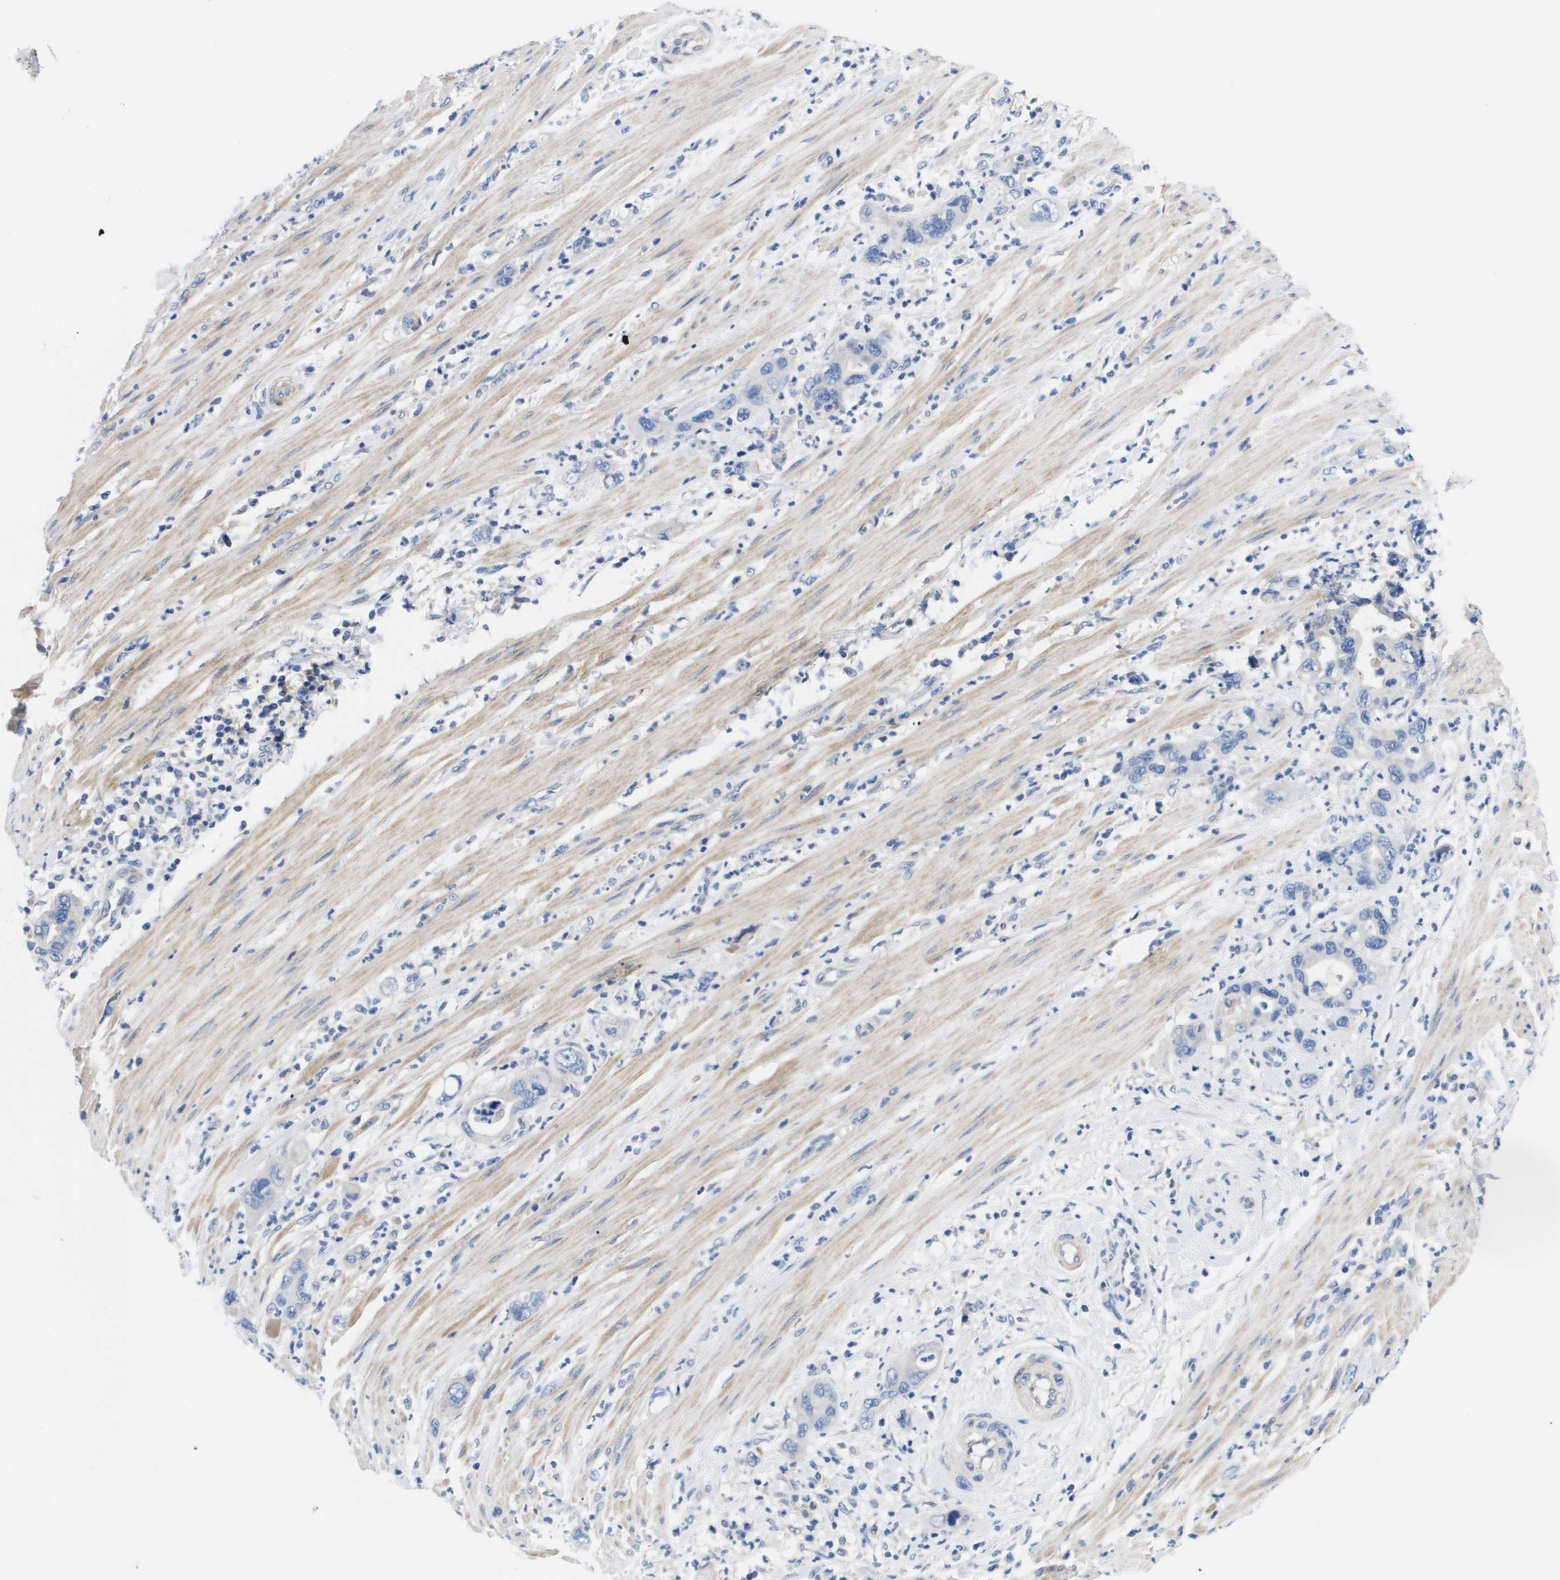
{"staining": {"intensity": "negative", "quantity": "none", "location": "none"}, "tissue": "pancreatic cancer", "cell_type": "Tumor cells", "image_type": "cancer", "snomed": [{"axis": "morphology", "description": "Normal tissue, NOS"}, {"axis": "morphology", "description": "Adenocarcinoma, NOS"}, {"axis": "topography", "description": "Pancreas"}], "caption": "Immunohistochemistry photomicrograph of neoplastic tissue: adenocarcinoma (pancreatic) stained with DAB (3,3'-diaminobenzidine) exhibits no significant protein staining in tumor cells.", "gene": "APOA1", "patient": {"sex": "female", "age": 71}}